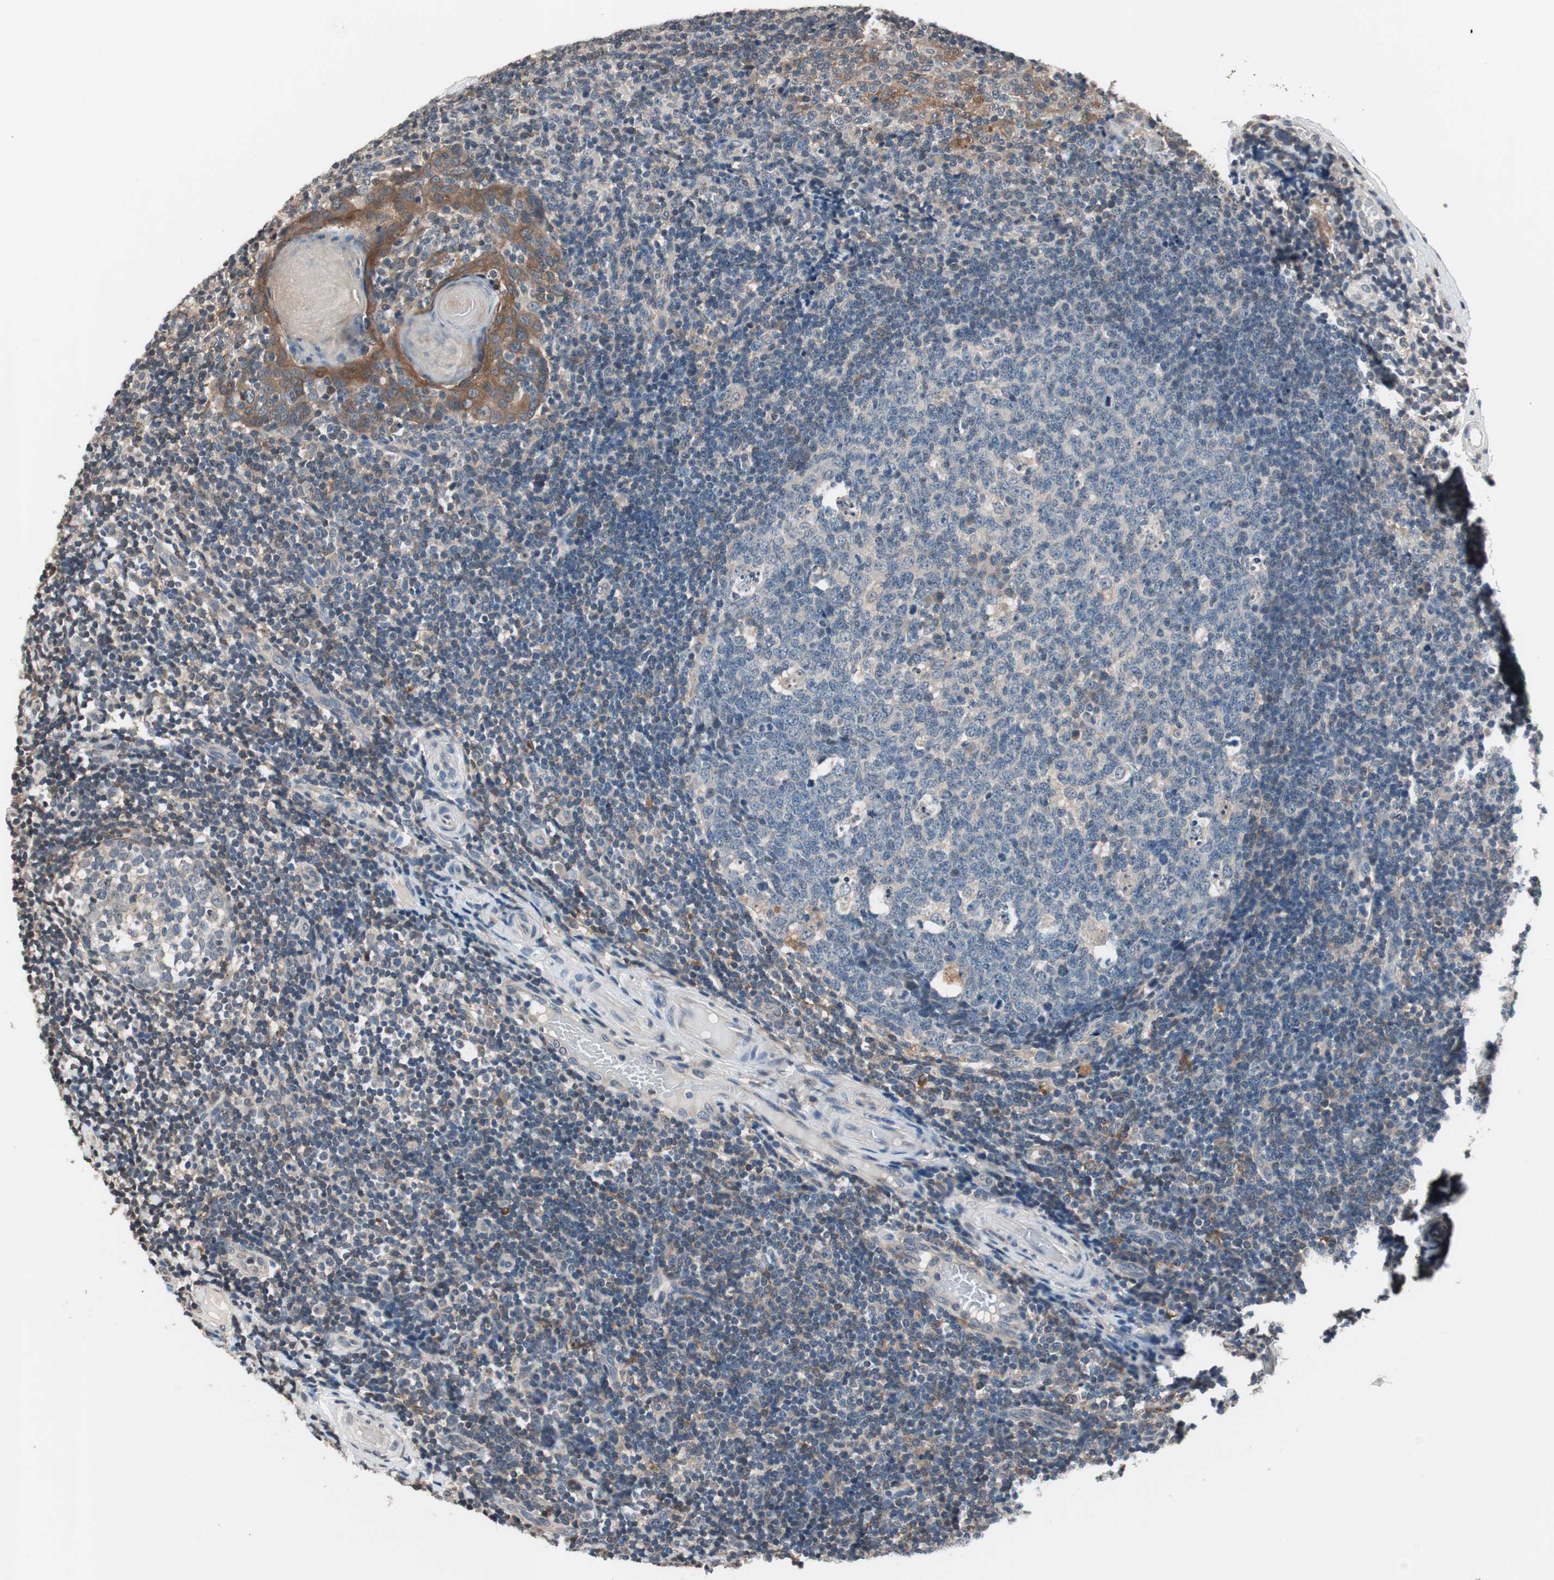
{"staining": {"intensity": "negative", "quantity": "none", "location": "none"}, "tissue": "tonsil", "cell_type": "Germinal center cells", "image_type": "normal", "snomed": [{"axis": "morphology", "description": "Normal tissue, NOS"}, {"axis": "topography", "description": "Tonsil"}], "caption": "This is an immunohistochemistry (IHC) histopathology image of normal tonsil. There is no staining in germinal center cells.", "gene": "GCLC", "patient": {"sex": "female", "age": 19}}